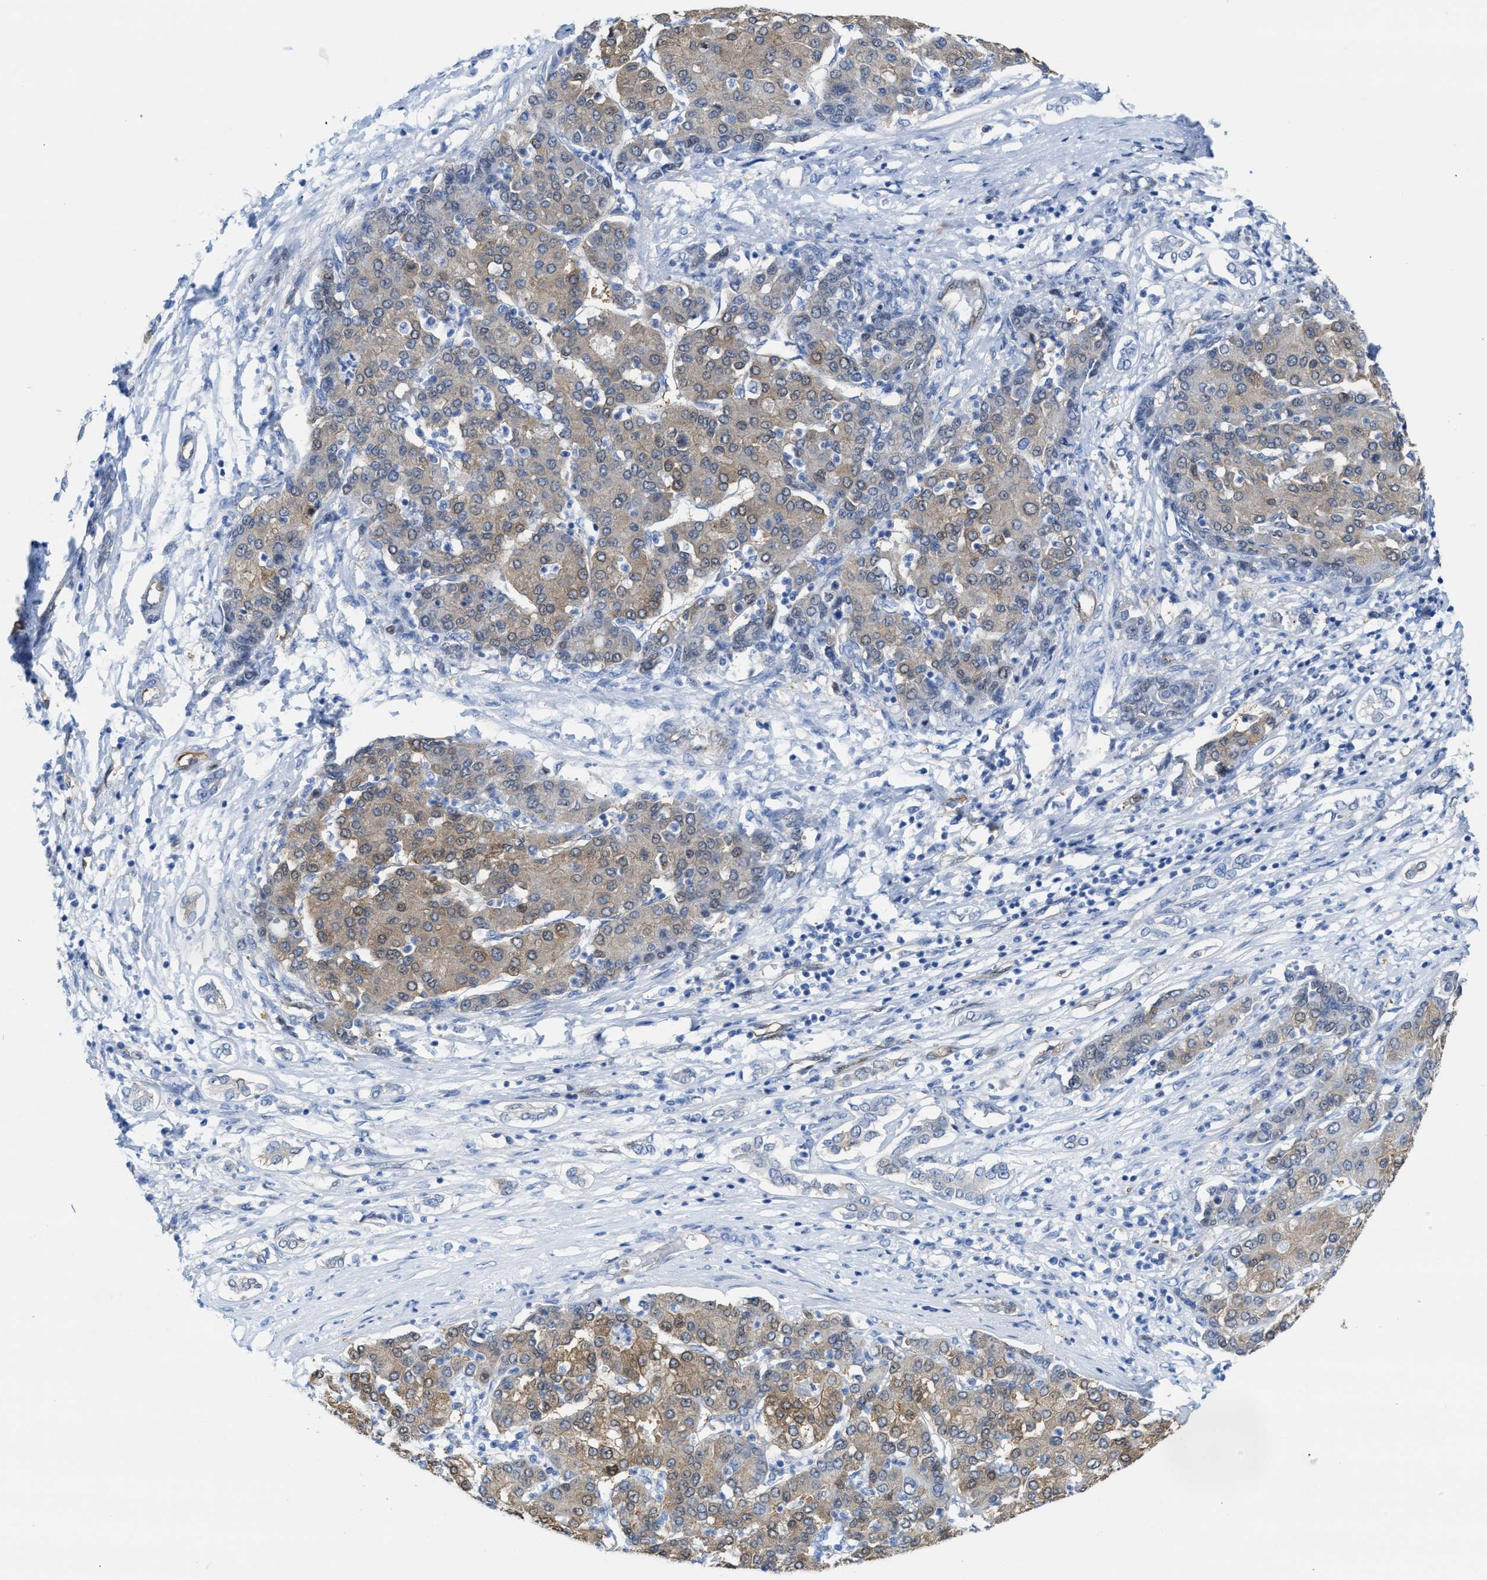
{"staining": {"intensity": "weak", "quantity": ">75%", "location": "cytoplasmic/membranous,nuclear"}, "tissue": "liver cancer", "cell_type": "Tumor cells", "image_type": "cancer", "snomed": [{"axis": "morphology", "description": "Carcinoma, Hepatocellular, NOS"}, {"axis": "topography", "description": "Liver"}], "caption": "Protein staining of liver hepatocellular carcinoma tissue exhibits weak cytoplasmic/membranous and nuclear staining in approximately >75% of tumor cells.", "gene": "ASS1", "patient": {"sex": "male", "age": 65}}